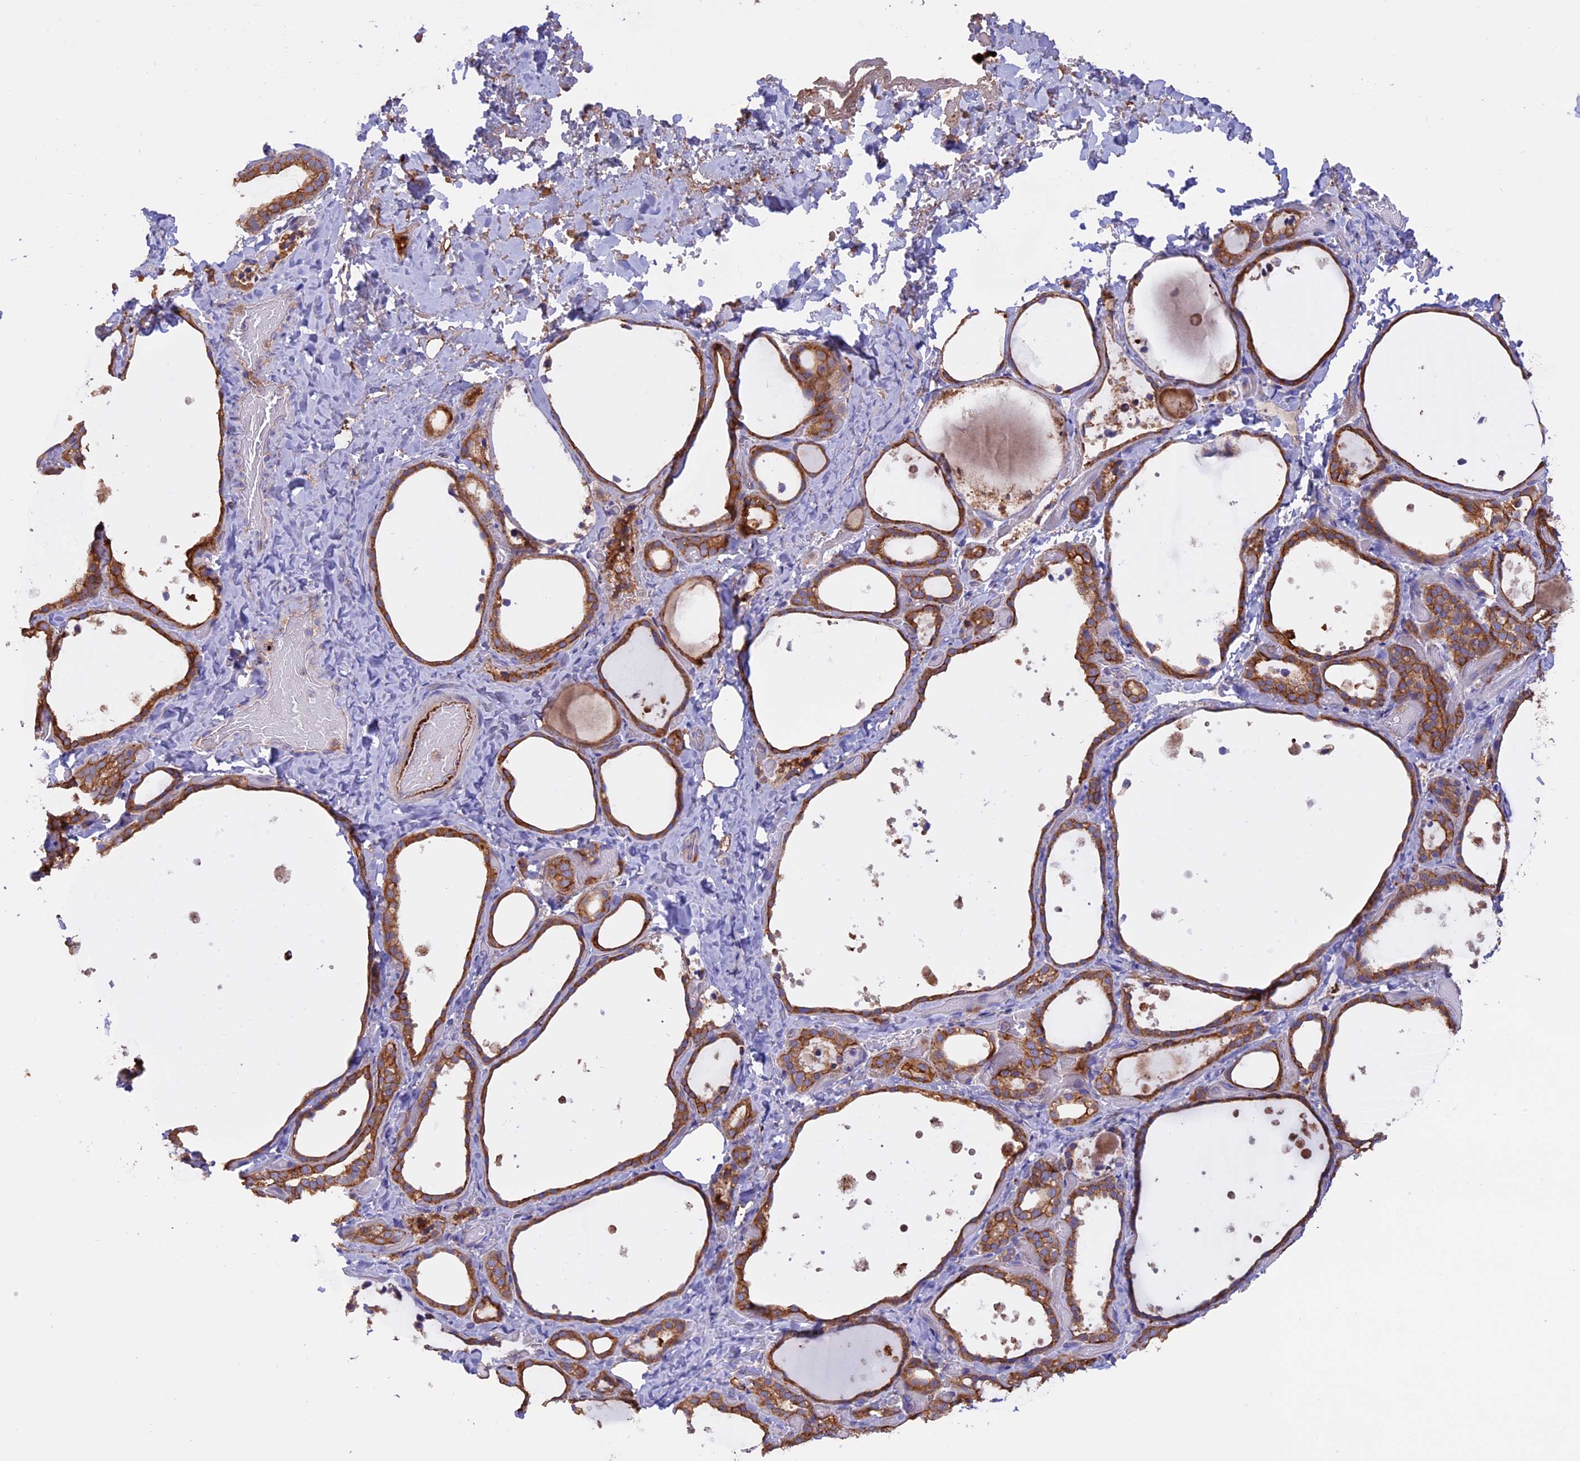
{"staining": {"intensity": "moderate", "quantity": ">75%", "location": "cytoplasmic/membranous"}, "tissue": "thyroid gland", "cell_type": "Glandular cells", "image_type": "normal", "snomed": [{"axis": "morphology", "description": "Normal tissue, NOS"}, {"axis": "topography", "description": "Thyroid gland"}], "caption": "Glandular cells show medium levels of moderate cytoplasmic/membranous expression in about >75% of cells in normal thyroid gland.", "gene": "PTPN9", "patient": {"sex": "female", "age": 44}}